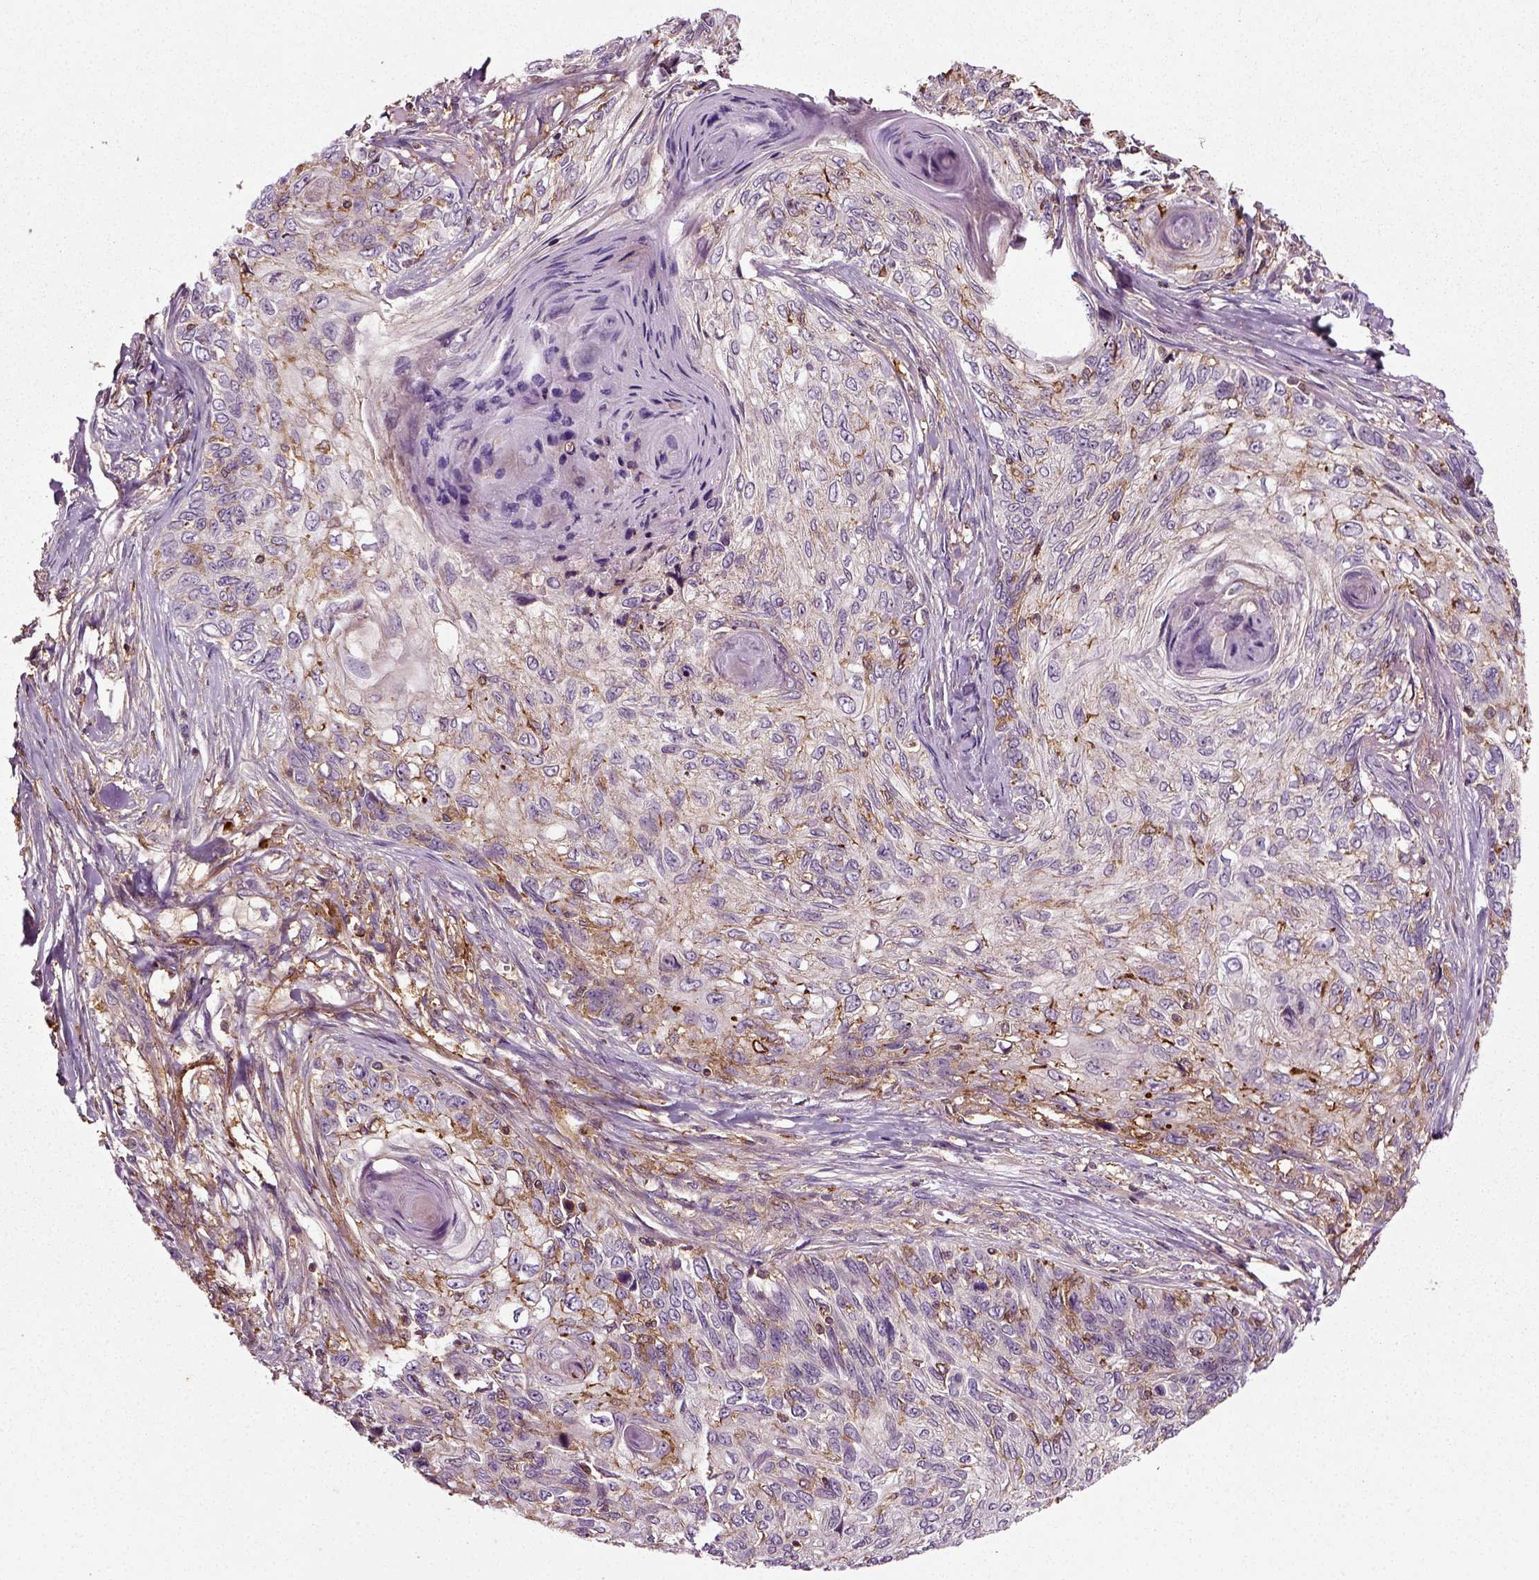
{"staining": {"intensity": "negative", "quantity": "none", "location": "none"}, "tissue": "skin cancer", "cell_type": "Tumor cells", "image_type": "cancer", "snomed": [{"axis": "morphology", "description": "Squamous cell carcinoma, NOS"}, {"axis": "topography", "description": "Skin"}], "caption": "Histopathology image shows no protein positivity in tumor cells of squamous cell carcinoma (skin) tissue.", "gene": "RHOF", "patient": {"sex": "male", "age": 92}}